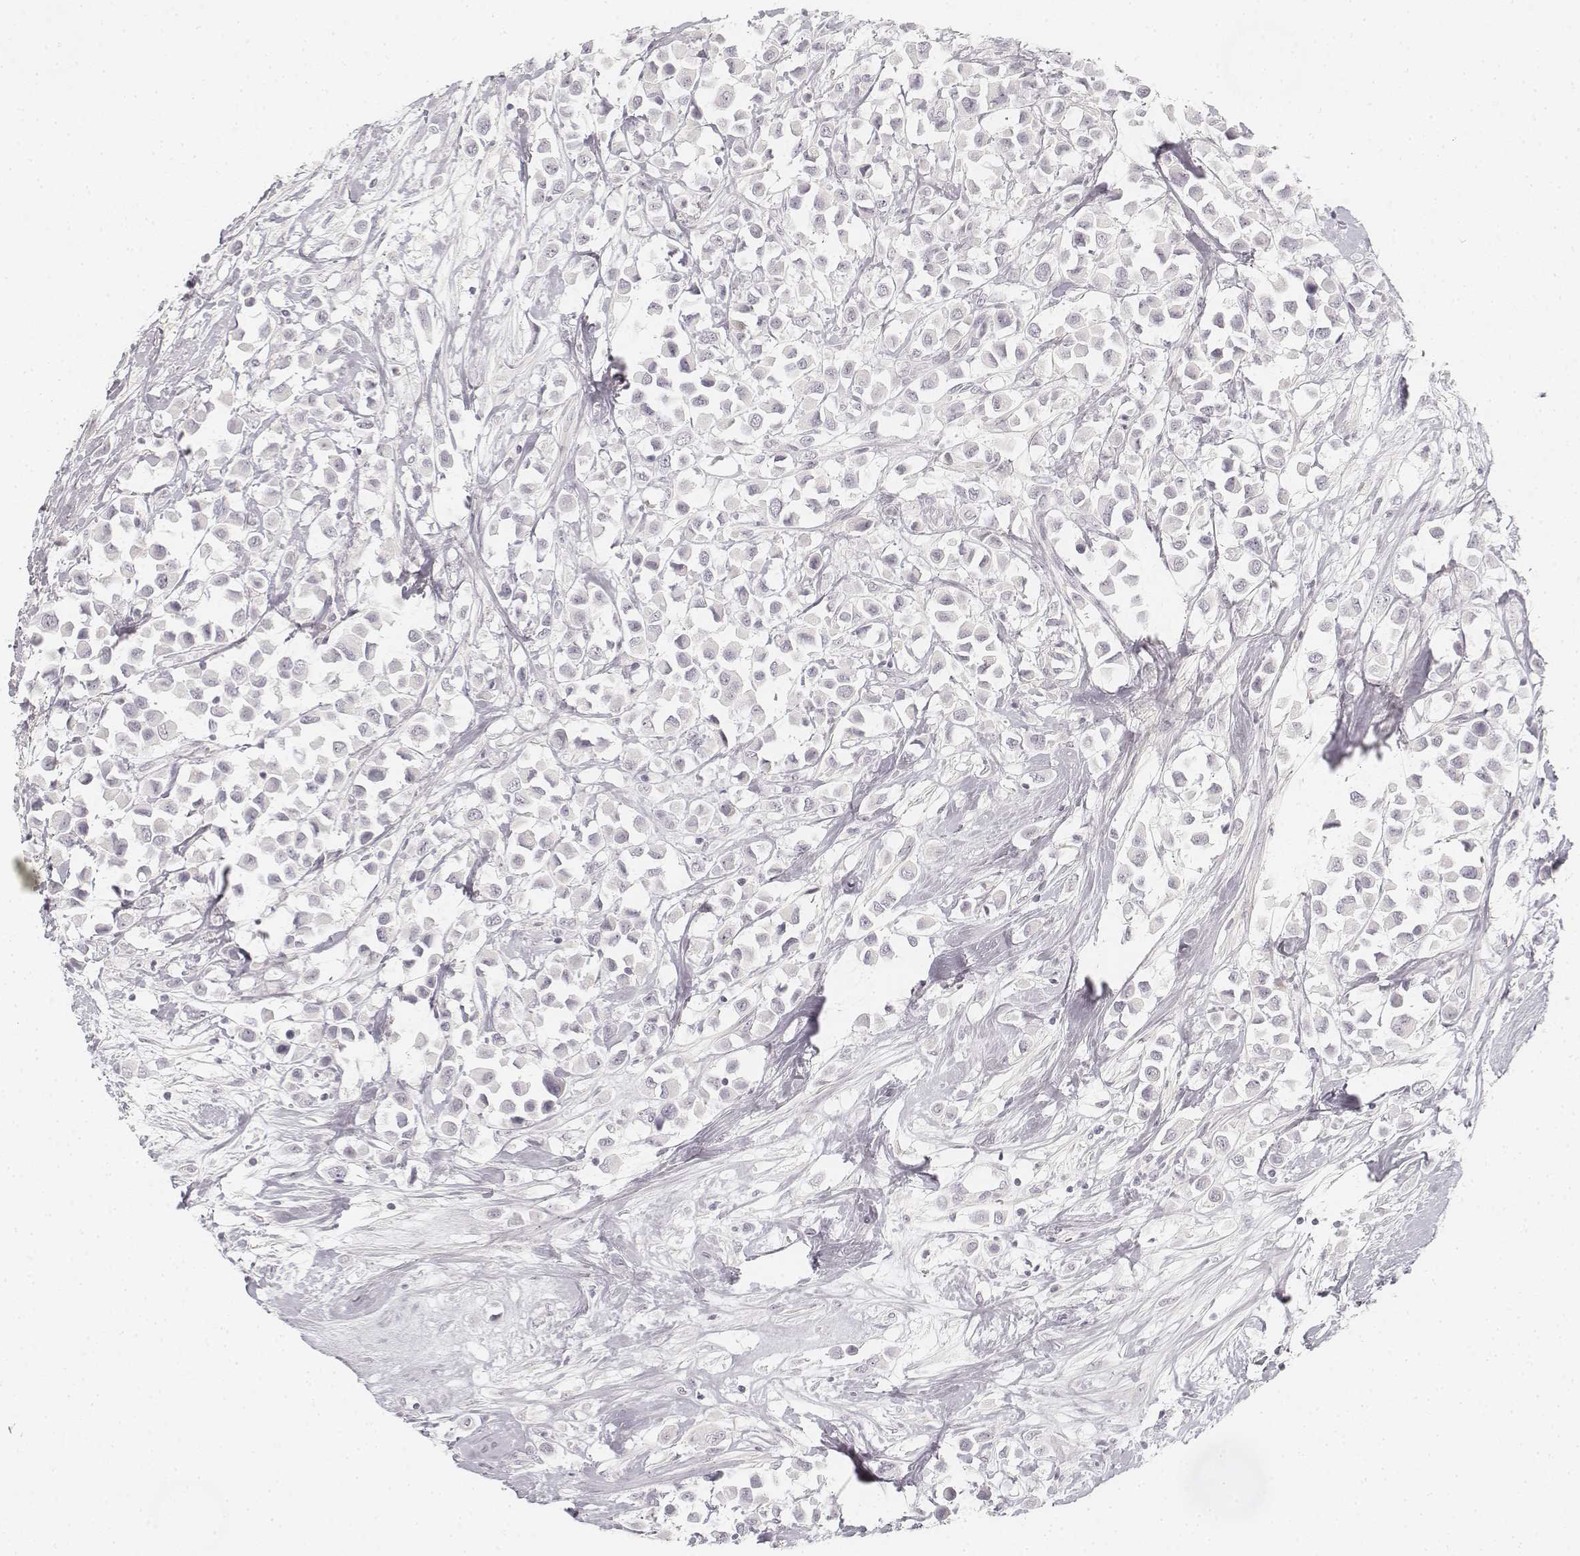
{"staining": {"intensity": "negative", "quantity": "none", "location": "none"}, "tissue": "breast cancer", "cell_type": "Tumor cells", "image_type": "cancer", "snomed": [{"axis": "morphology", "description": "Duct carcinoma"}, {"axis": "topography", "description": "Breast"}], "caption": "Human breast cancer (infiltrating ductal carcinoma) stained for a protein using IHC shows no positivity in tumor cells.", "gene": "KRT25", "patient": {"sex": "female", "age": 61}}